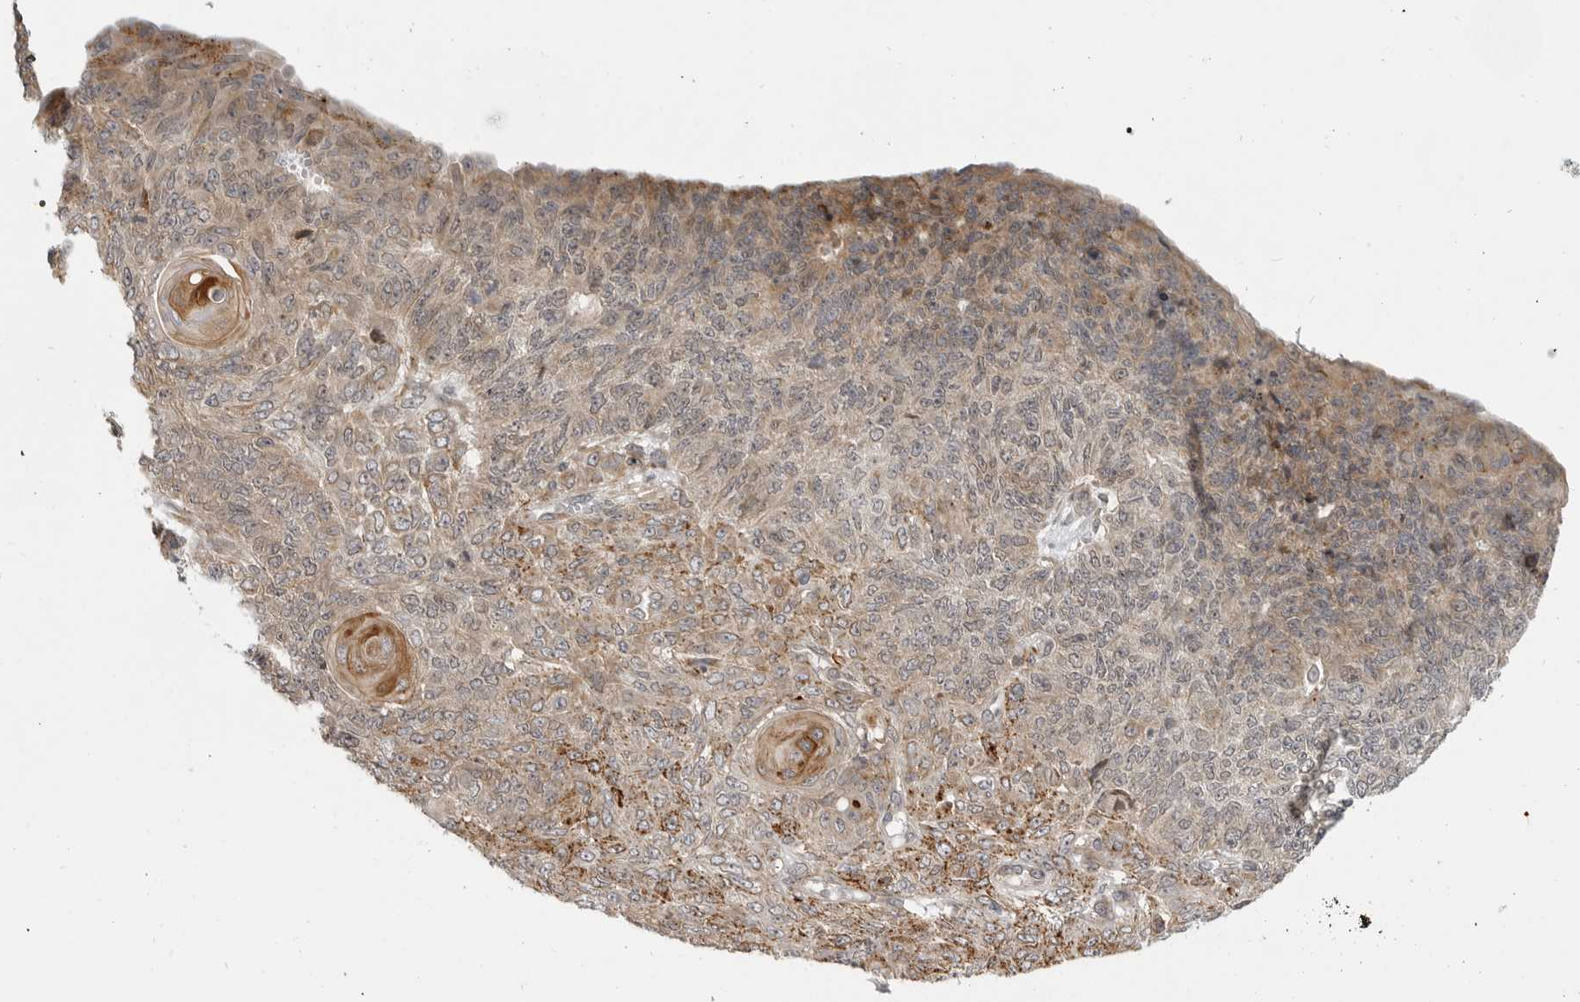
{"staining": {"intensity": "moderate", "quantity": ">75%", "location": "cytoplasmic/membranous"}, "tissue": "endometrial cancer", "cell_type": "Tumor cells", "image_type": "cancer", "snomed": [{"axis": "morphology", "description": "Adenocarcinoma, NOS"}, {"axis": "topography", "description": "Endometrium"}], "caption": "Endometrial cancer (adenocarcinoma) stained for a protein exhibits moderate cytoplasmic/membranous positivity in tumor cells.", "gene": "CEP295NL", "patient": {"sex": "female", "age": 32}}